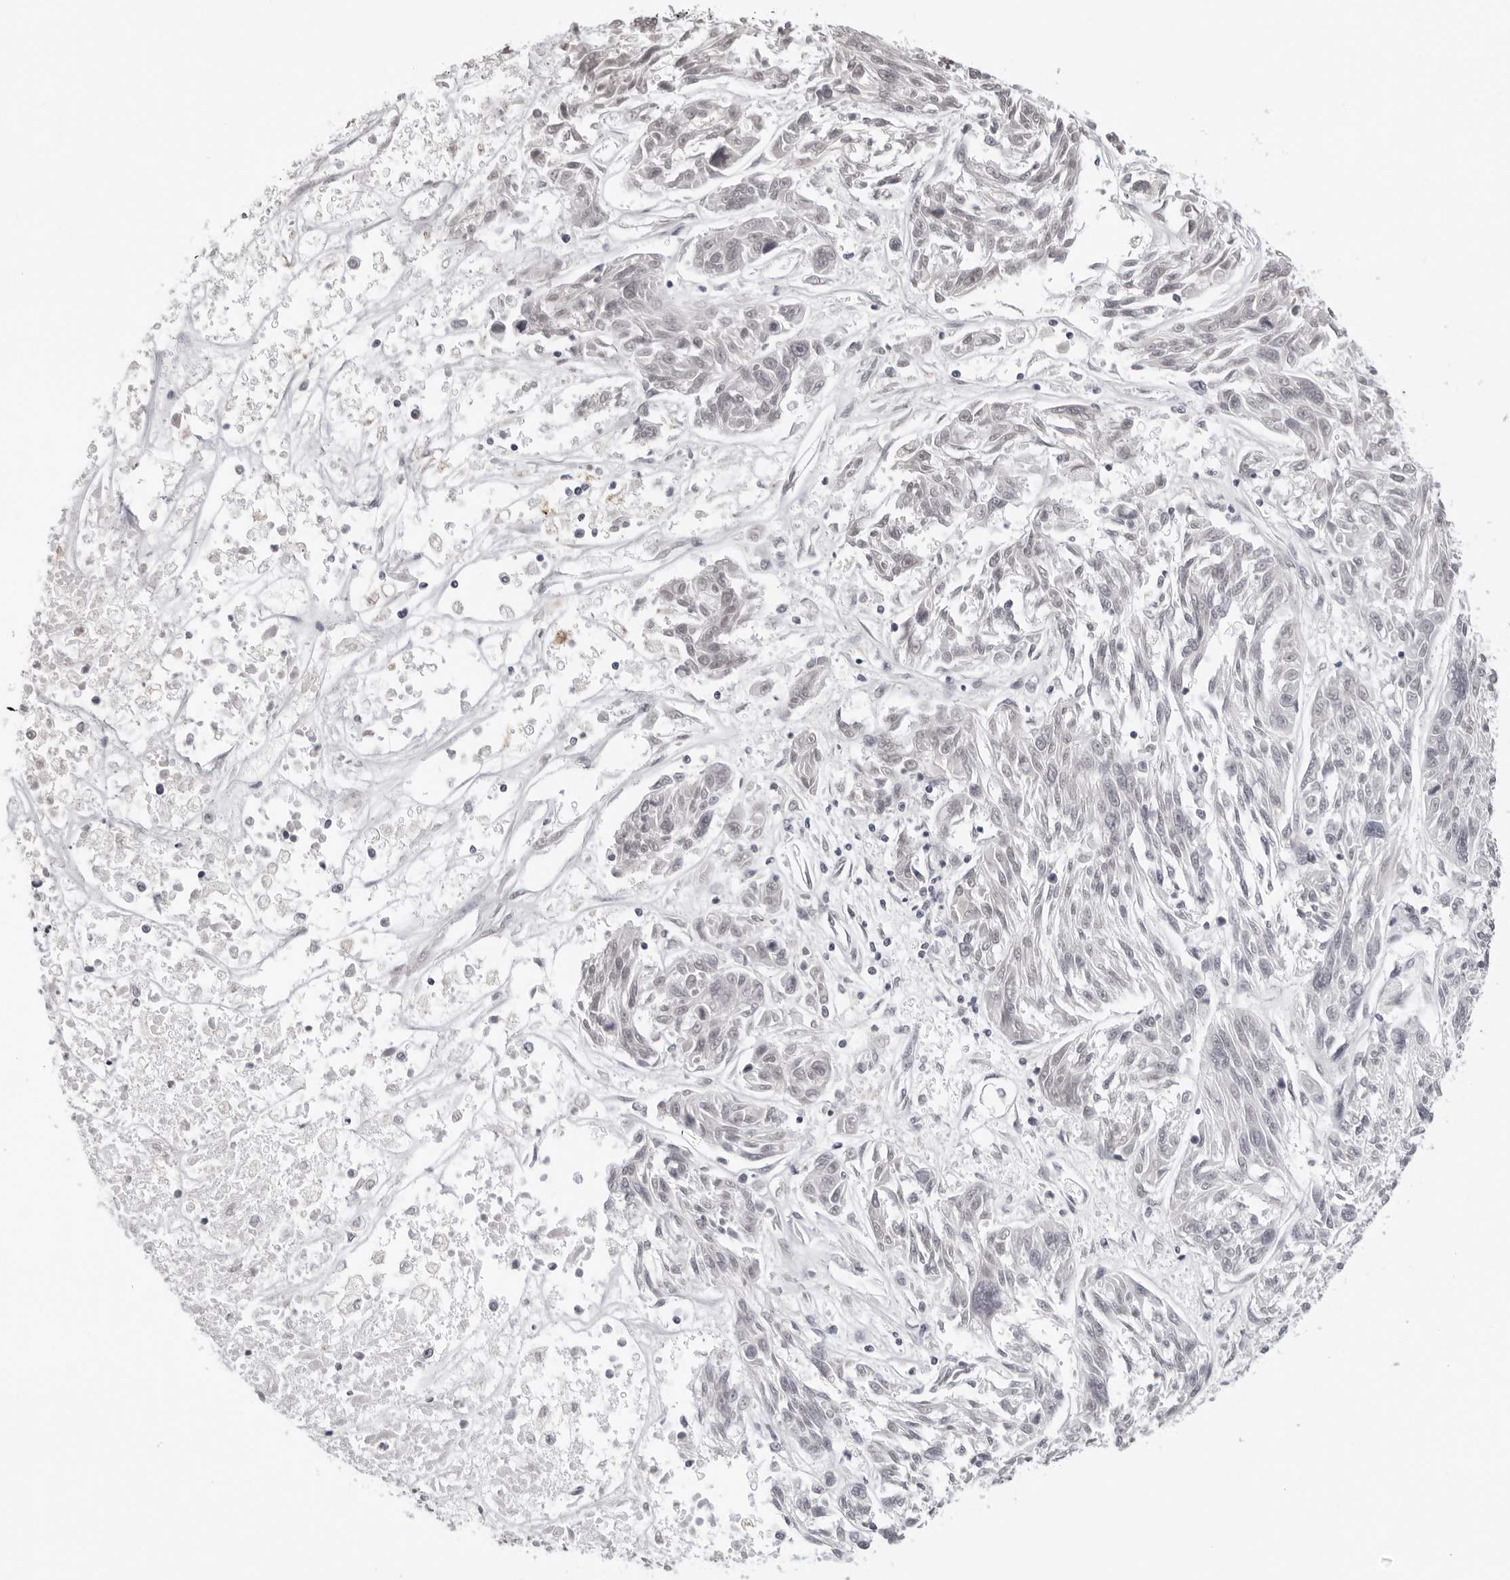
{"staining": {"intensity": "negative", "quantity": "none", "location": "none"}, "tissue": "melanoma", "cell_type": "Tumor cells", "image_type": "cancer", "snomed": [{"axis": "morphology", "description": "Malignant melanoma, NOS"}, {"axis": "topography", "description": "Skin"}], "caption": "Malignant melanoma was stained to show a protein in brown. There is no significant expression in tumor cells. Brightfield microscopy of immunohistochemistry (IHC) stained with DAB (brown) and hematoxylin (blue), captured at high magnification.", "gene": "MSH6", "patient": {"sex": "male", "age": 53}}